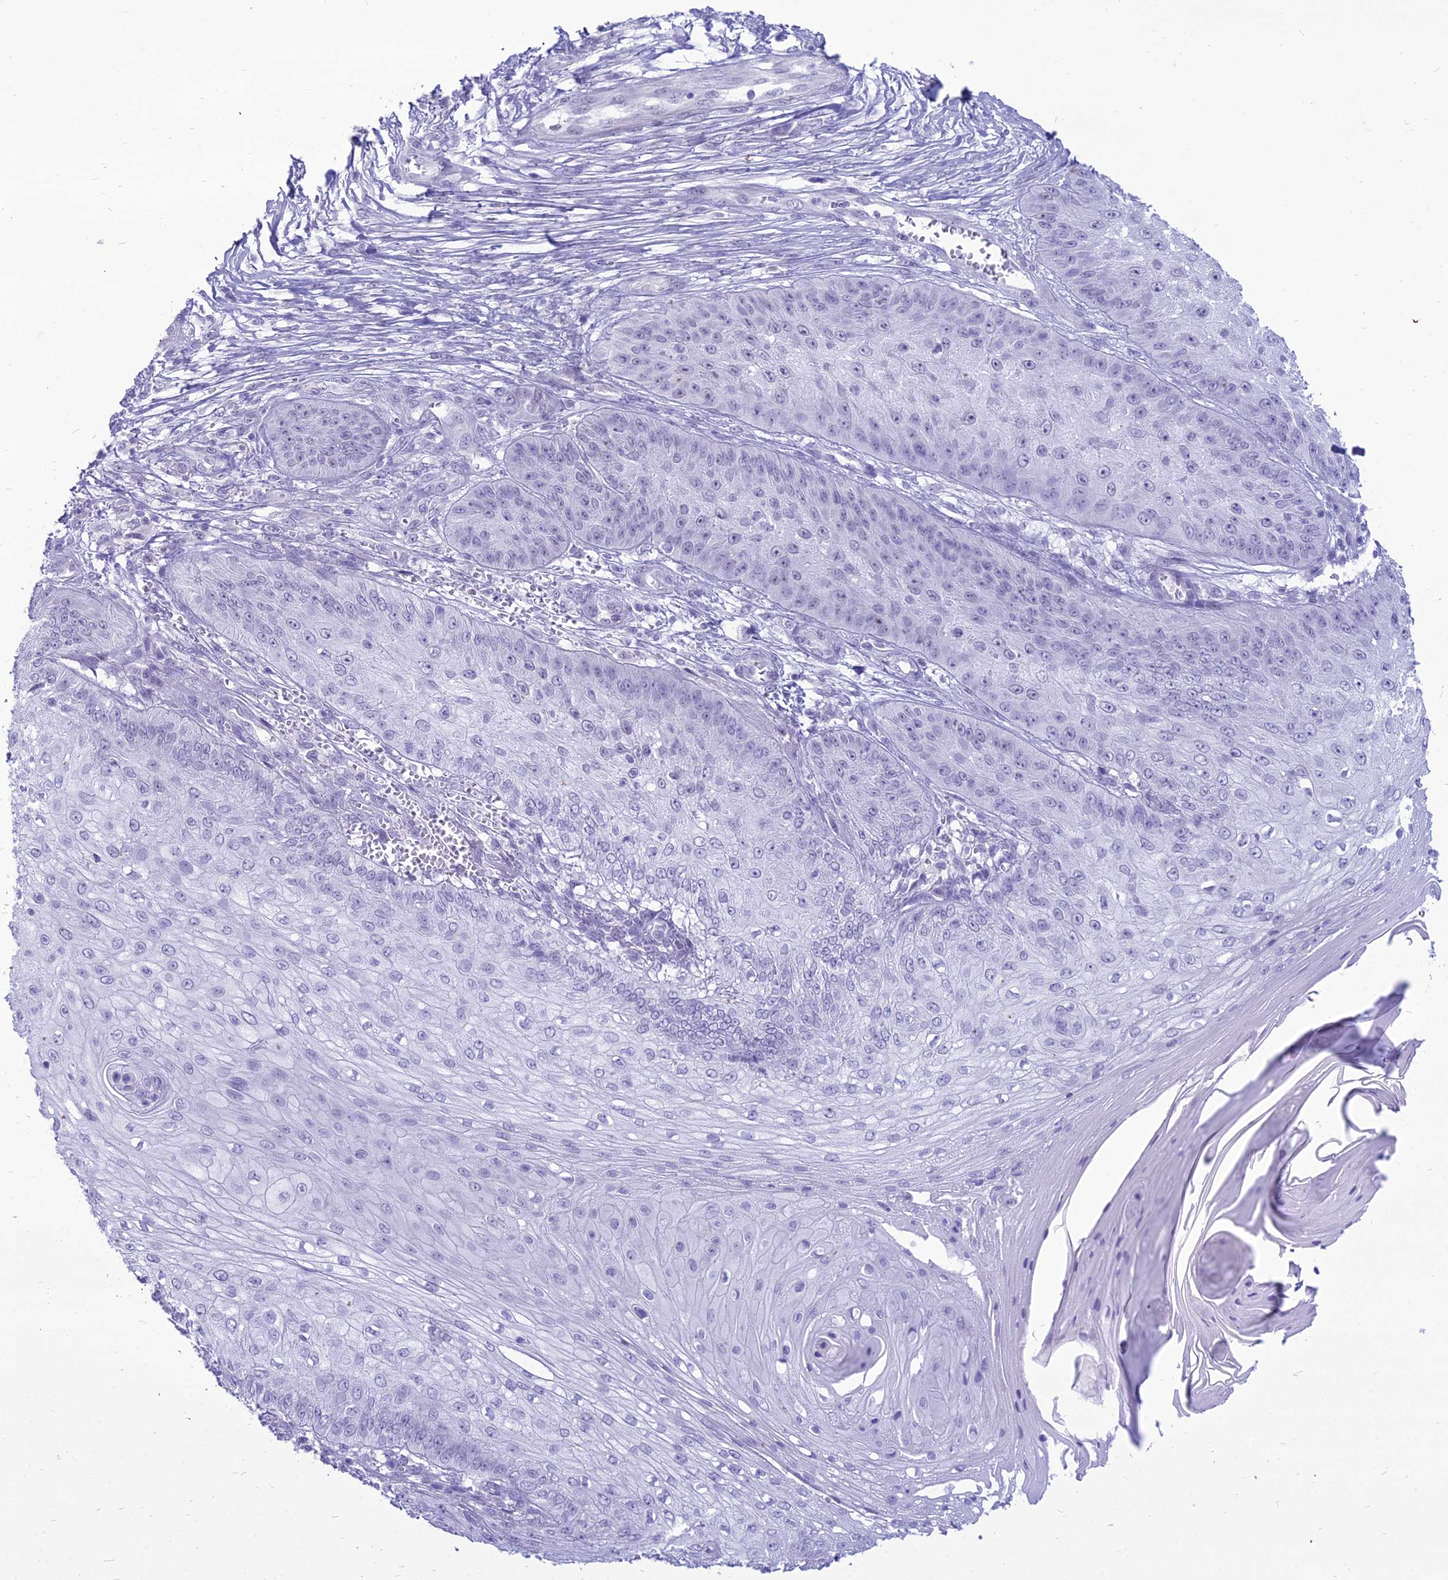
{"staining": {"intensity": "negative", "quantity": "none", "location": "none"}, "tissue": "skin cancer", "cell_type": "Tumor cells", "image_type": "cancer", "snomed": [{"axis": "morphology", "description": "Squamous cell carcinoma, NOS"}, {"axis": "topography", "description": "Skin"}], "caption": "The photomicrograph exhibits no staining of tumor cells in skin cancer.", "gene": "DHX40", "patient": {"sex": "male", "age": 70}}